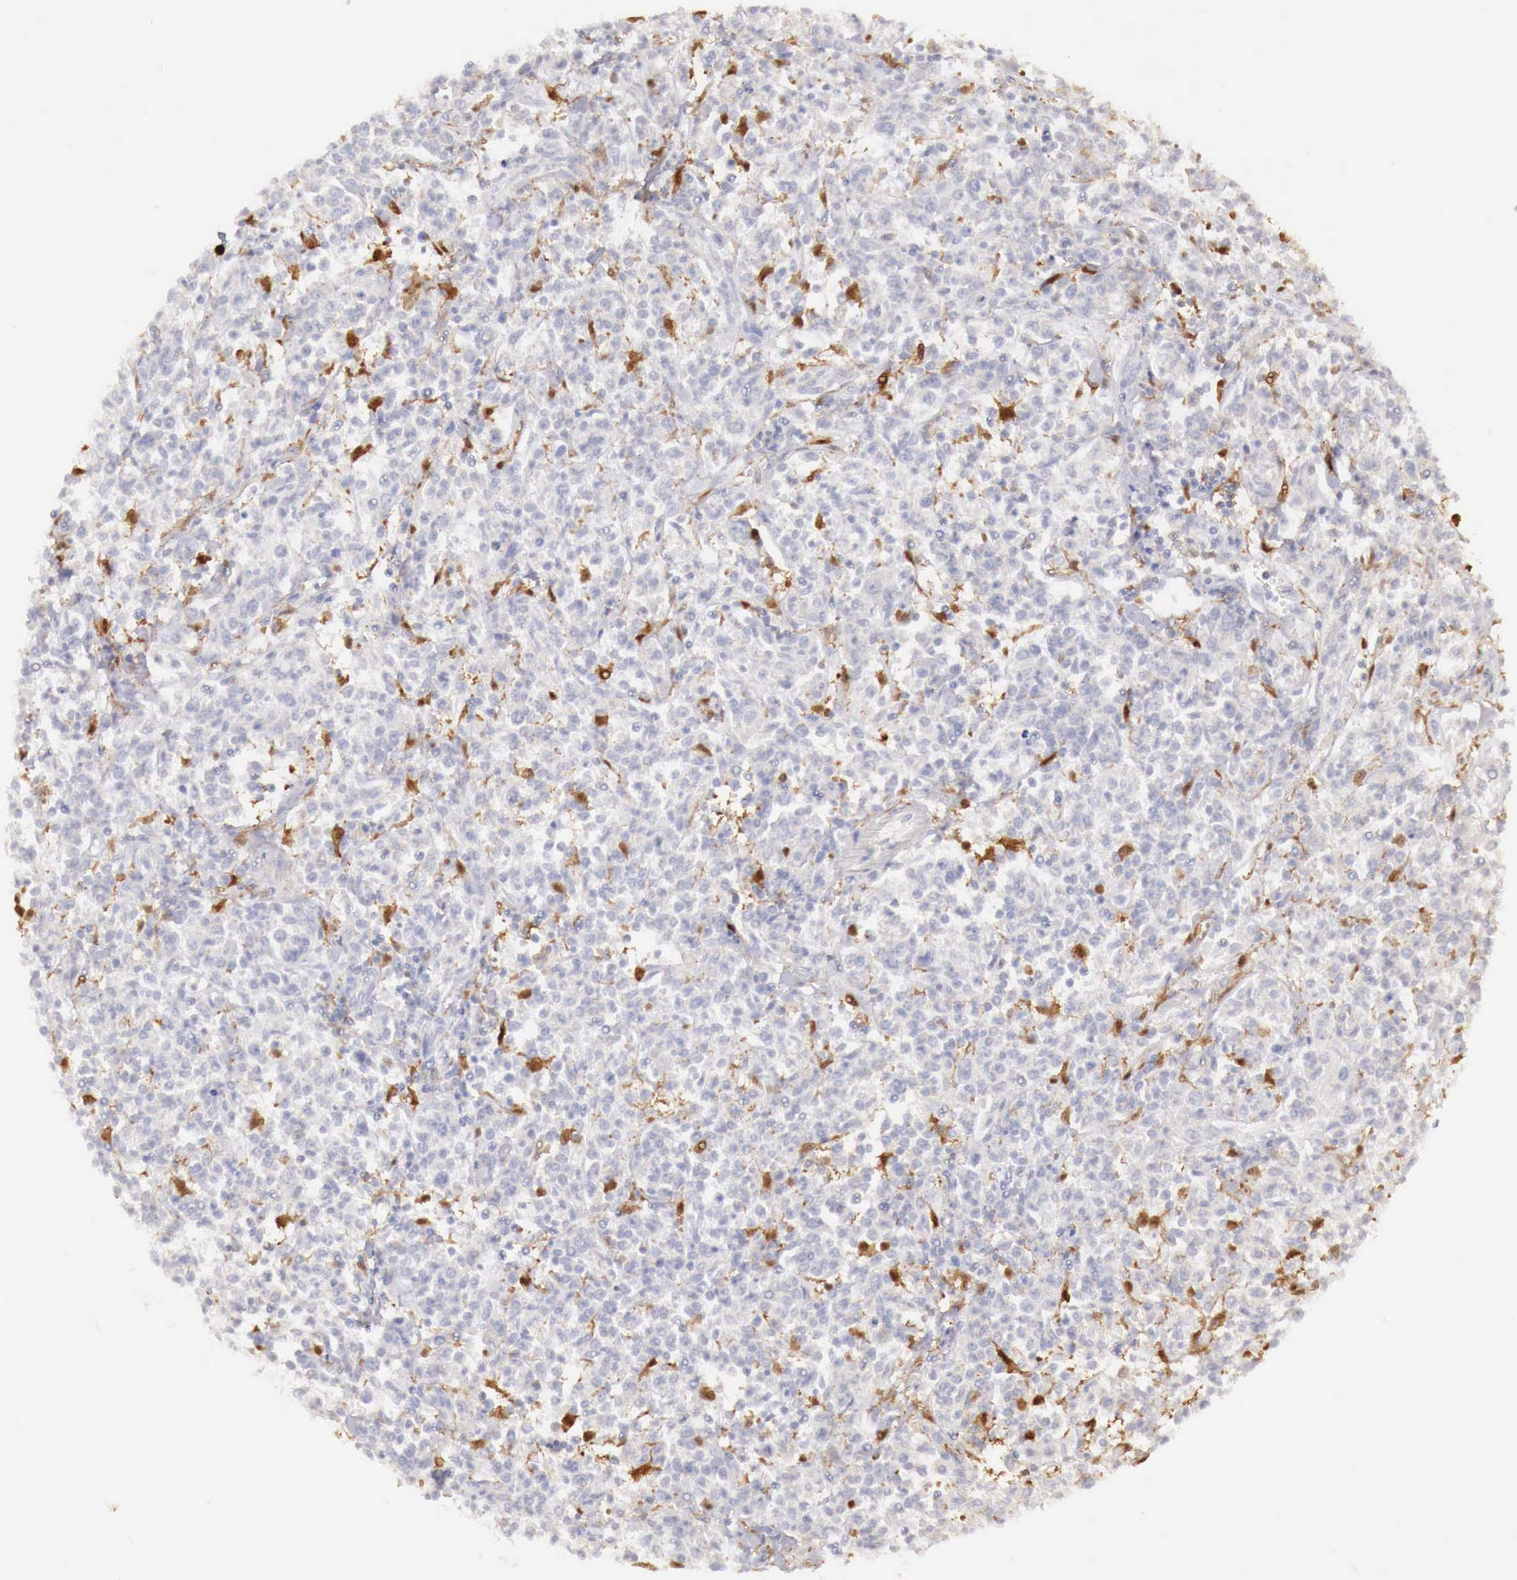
{"staining": {"intensity": "negative", "quantity": "none", "location": "none"}, "tissue": "lymphoma", "cell_type": "Tumor cells", "image_type": "cancer", "snomed": [{"axis": "morphology", "description": "Malignant lymphoma, non-Hodgkin's type, Low grade"}, {"axis": "topography", "description": "Small intestine"}], "caption": "A high-resolution image shows immunohistochemistry staining of low-grade malignant lymphoma, non-Hodgkin's type, which exhibits no significant staining in tumor cells.", "gene": "RENBP", "patient": {"sex": "female", "age": 59}}